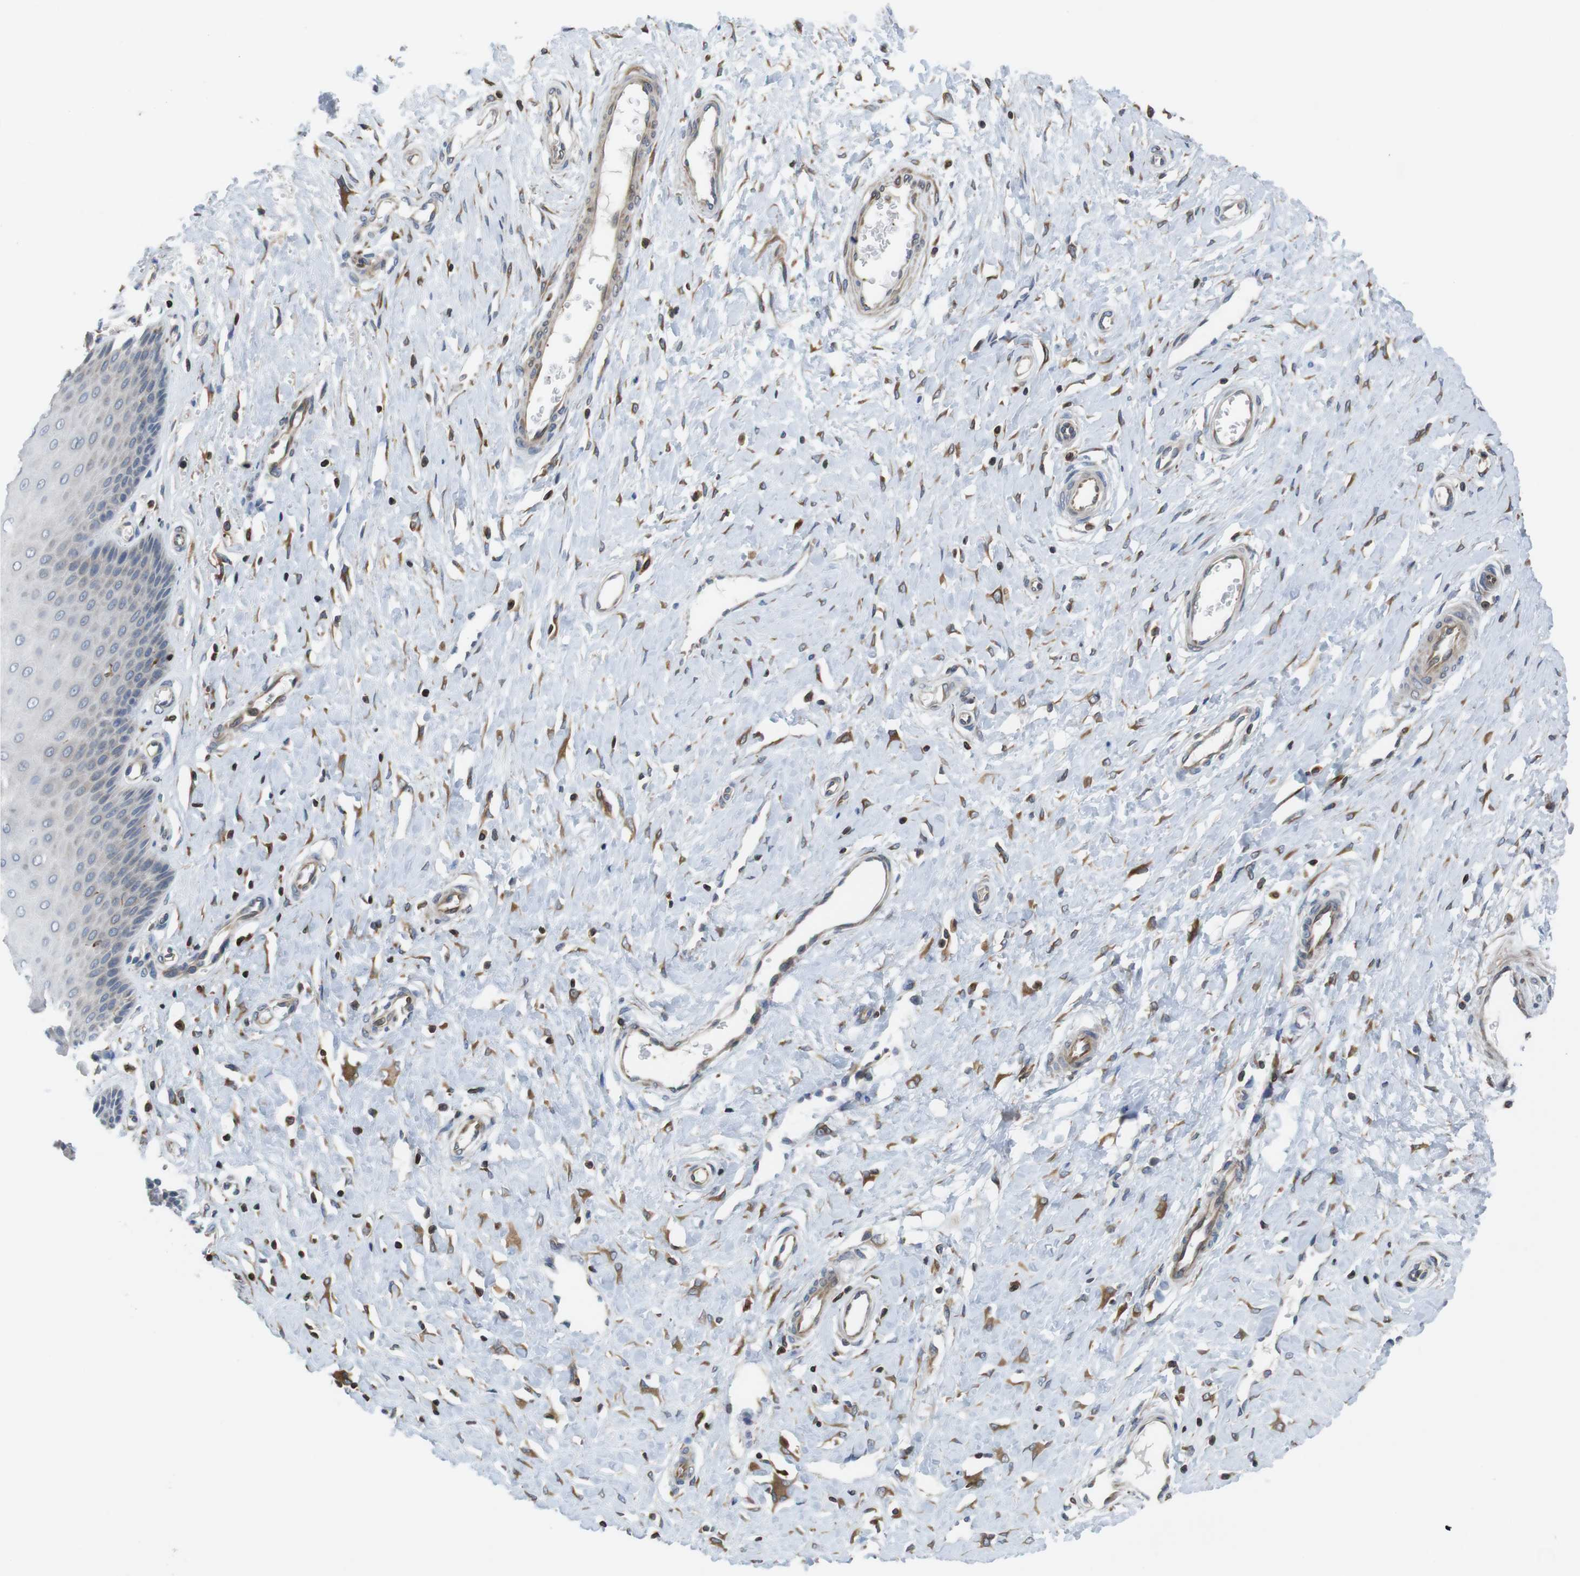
{"staining": {"intensity": "weak", "quantity": ">75%", "location": "cytoplasmic/membranous"}, "tissue": "cervix", "cell_type": "Glandular cells", "image_type": "normal", "snomed": [{"axis": "morphology", "description": "Normal tissue, NOS"}, {"axis": "topography", "description": "Cervix"}], "caption": "Protein staining of benign cervix reveals weak cytoplasmic/membranous staining in approximately >75% of glandular cells.", "gene": "ARL6IP5", "patient": {"sex": "female", "age": 55}}